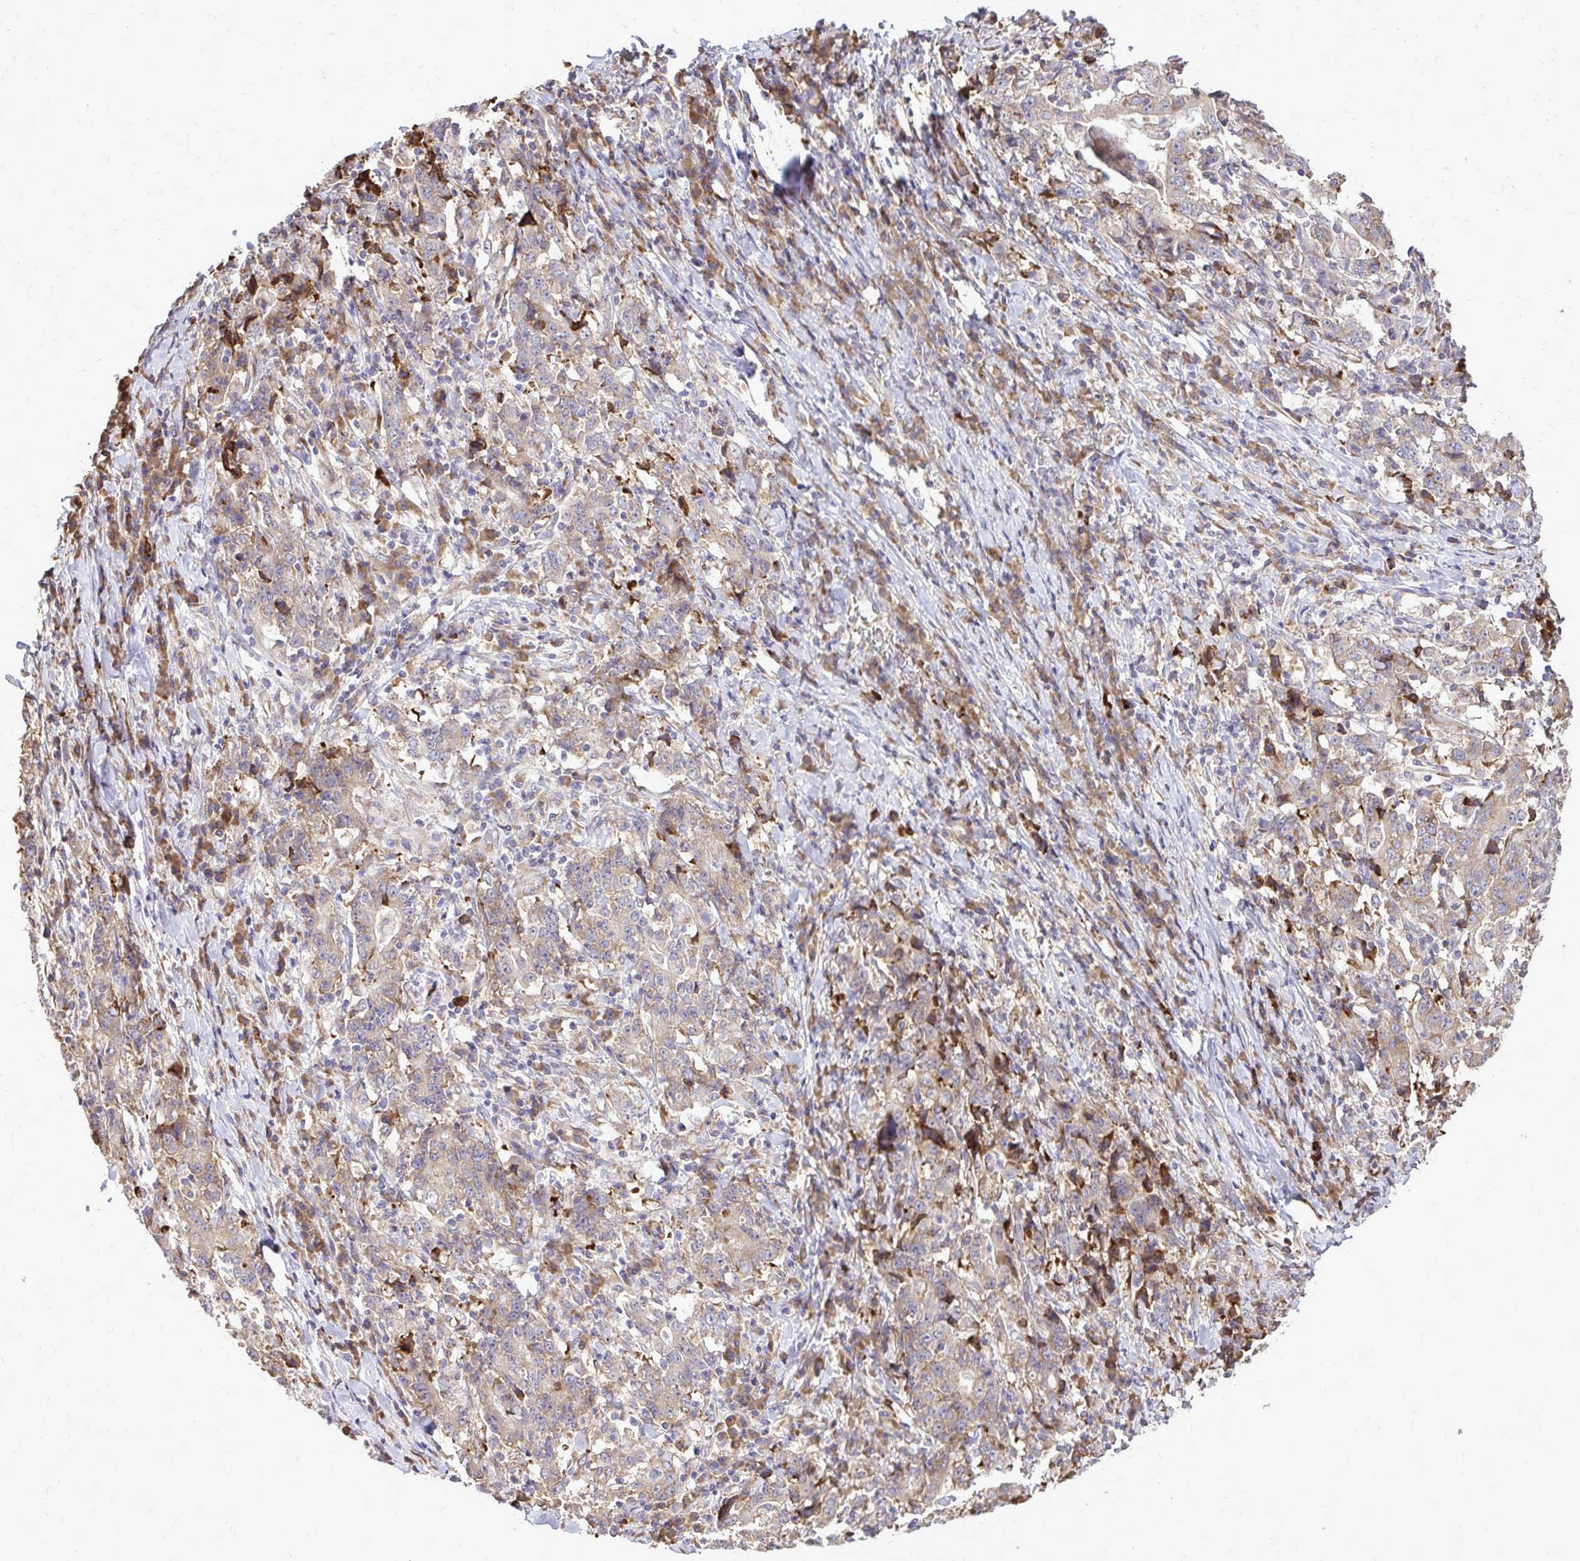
{"staining": {"intensity": "weak", "quantity": ">75%", "location": "cytoplasmic/membranous"}, "tissue": "stomach cancer", "cell_type": "Tumor cells", "image_type": "cancer", "snomed": [{"axis": "morphology", "description": "Normal tissue, NOS"}, {"axis": "morphology", "description": "Adenocarcinoma, NOS"}, {"axis": "topography", "description": "Stomach, upper"}, {"axis": "topography", "description": "Stomach"}], "caption": "Human stomach cancer (adenocarcinoma) stained for a protein (brown) reveals weak cytoplasmic/membranous positive expression in about >75% of tumor cells.", "gene": "RPS3", "patient": {"sex": "male", "age": 59}}